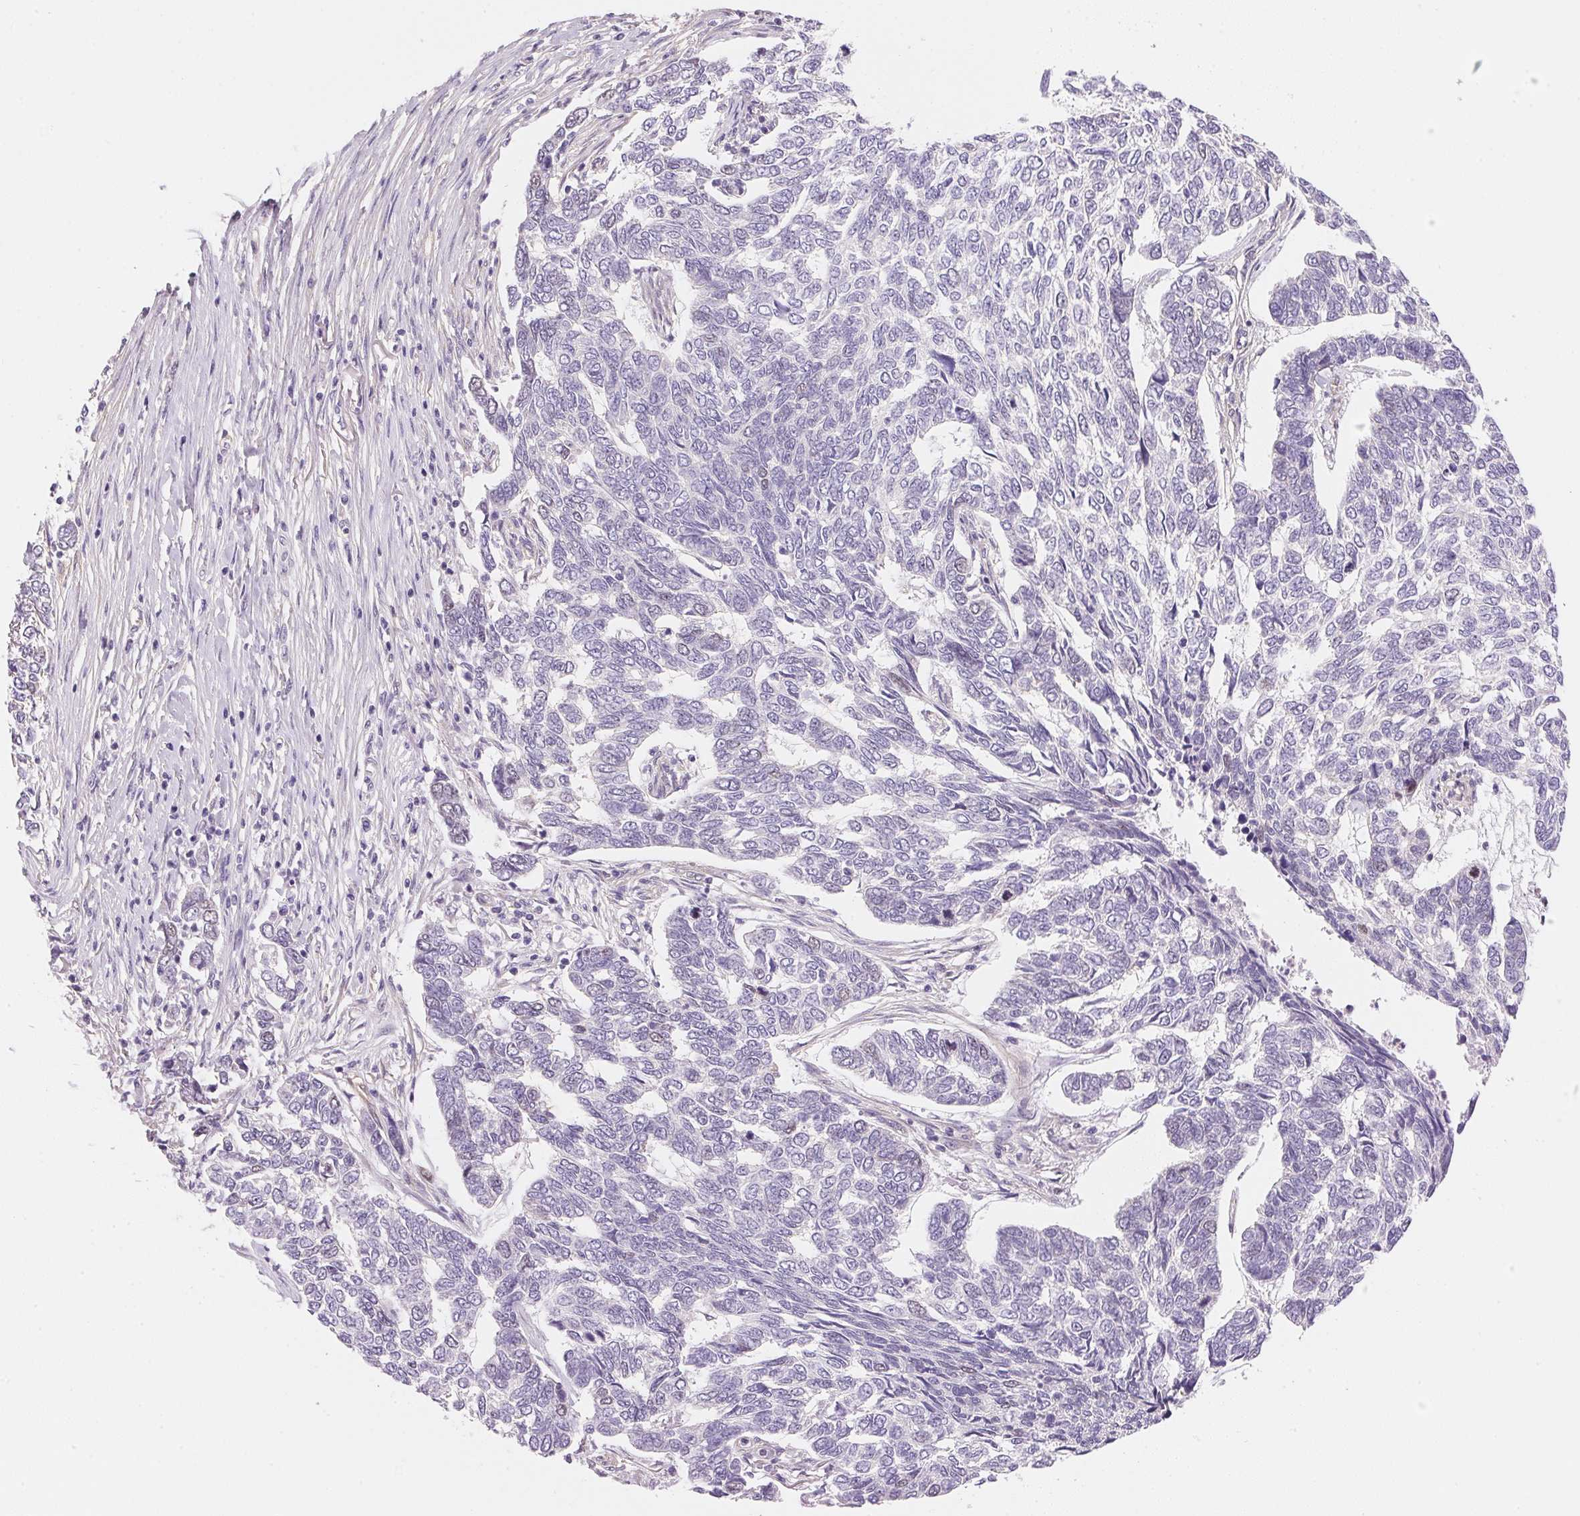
{"staining": {"intensity": "negative", "quantity": "none", "location": "none"}, "tissue": "skin cancer", "cell_type": "Tumor cells", "image_type": "cancer", "snomed": [{"axis": "morphology", "description": "Basal cell carcinoma"}, {"axis": "topography", "description": "Skin"}], "caption": "High magnification brightfield microscopy of basal cell carcinoma (skin) stained with DAB (brown) and counterstained with hematoxylin (blue): tumor cells show no significant positivity.", "gene": "SMTN", "patient": {"sex": "female", "age": 65}}